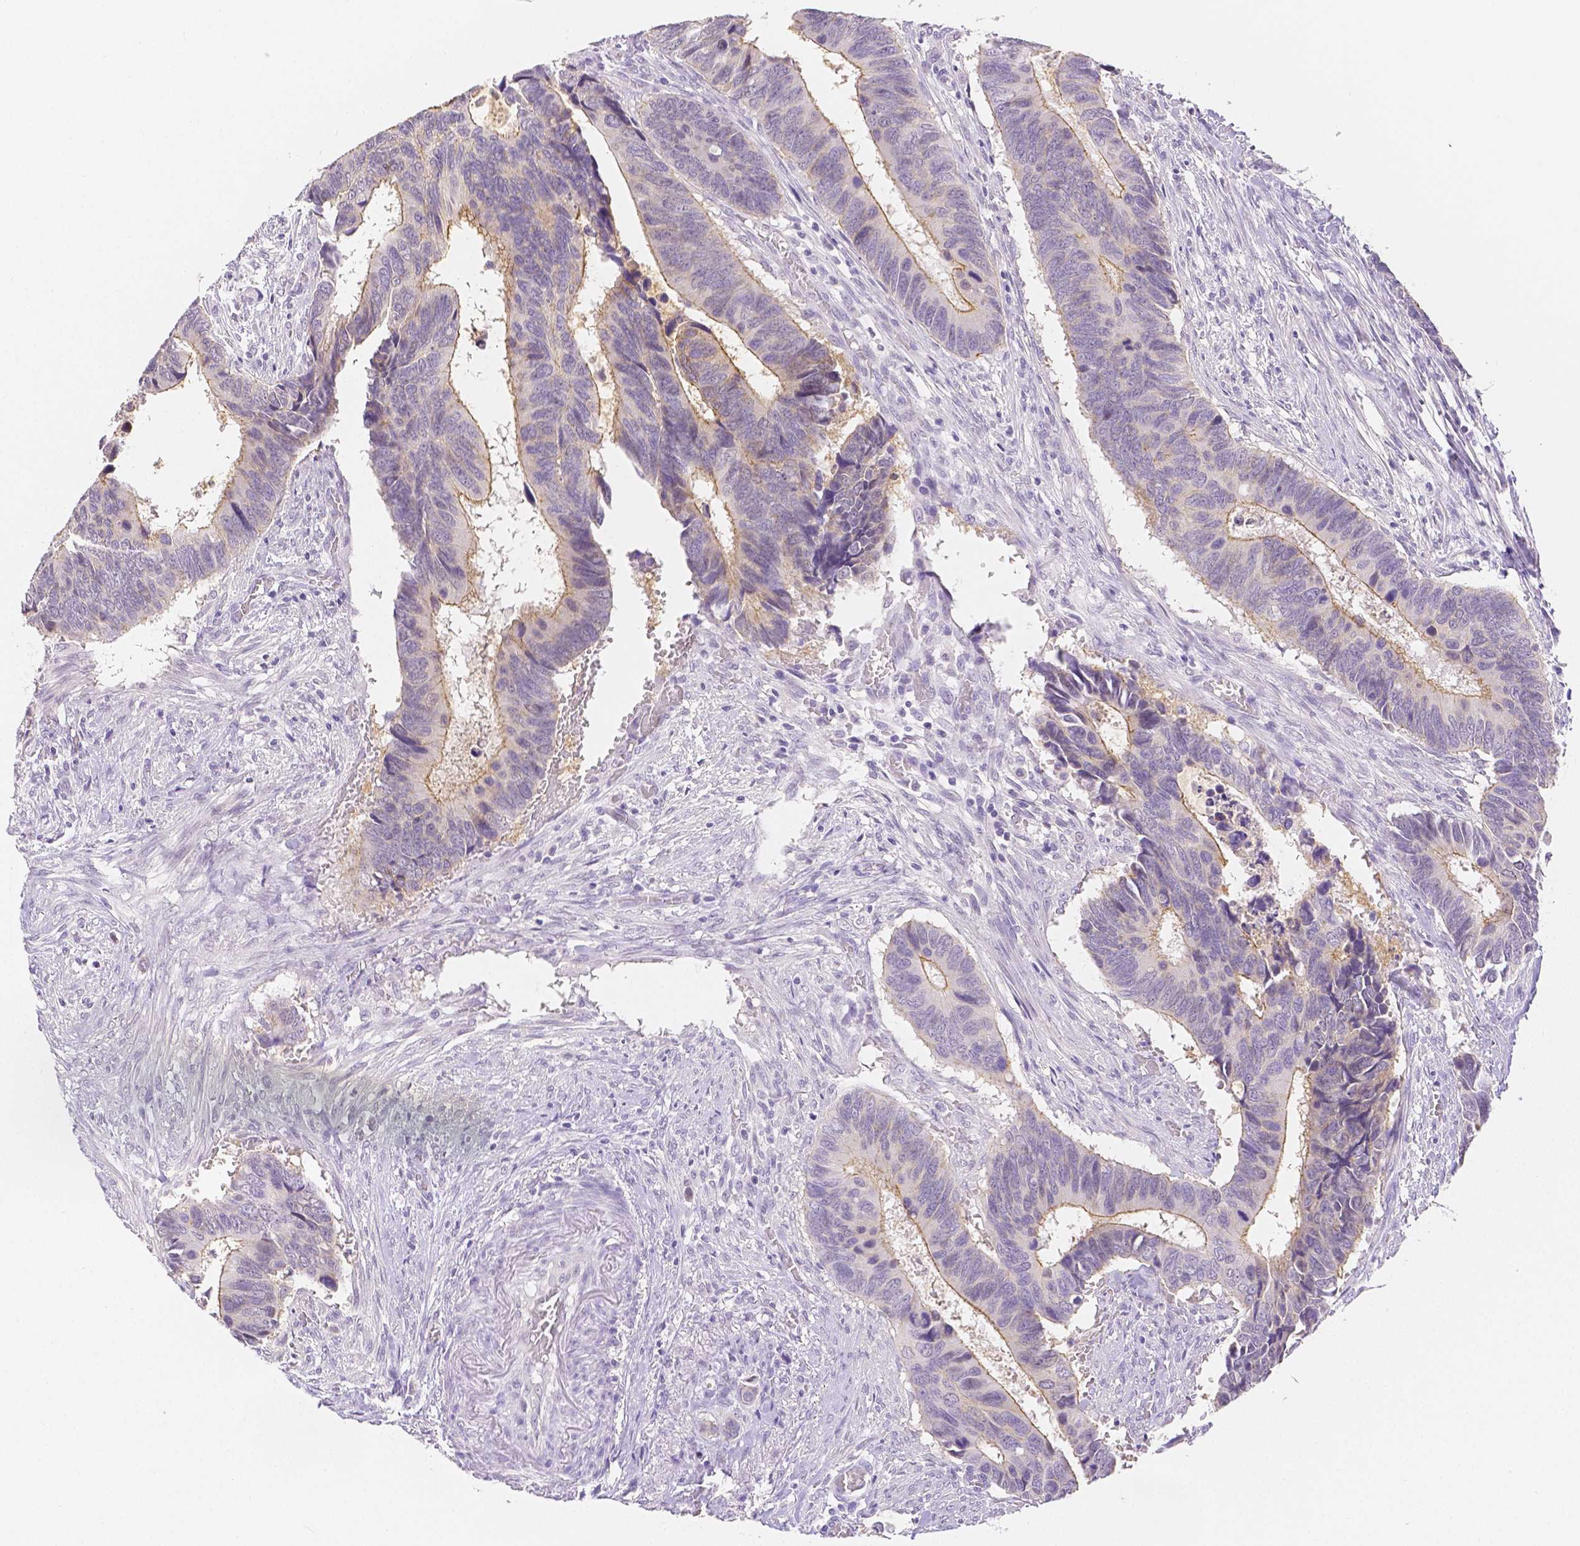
{"staining": {"intensity": "moderate", "quantity": "25%-75%", "location": "cytoplasmic/membranous"}, "tissue": "colorectal cancer", "cell_type": "Tumor cells", "image_type": "cancer", "snomed": [{"axis": "morphology", "description": "Adenocarcinoma, NOS"}, {"axis": "topography", "description": "Colon"}], "caption": "IHC micrograph of neoplastic tissue: human adenocarcinoma (colorectal) stained using immunohistochemistry demonstrates medium levels of moderate protein expression localized specifically in the cytoplasmic/membranous of tumor cells, appearing as a cytoplasmic/membranous brown color.", "gene": "OCLN", "patient": {"sex": "male", "age": 49}}